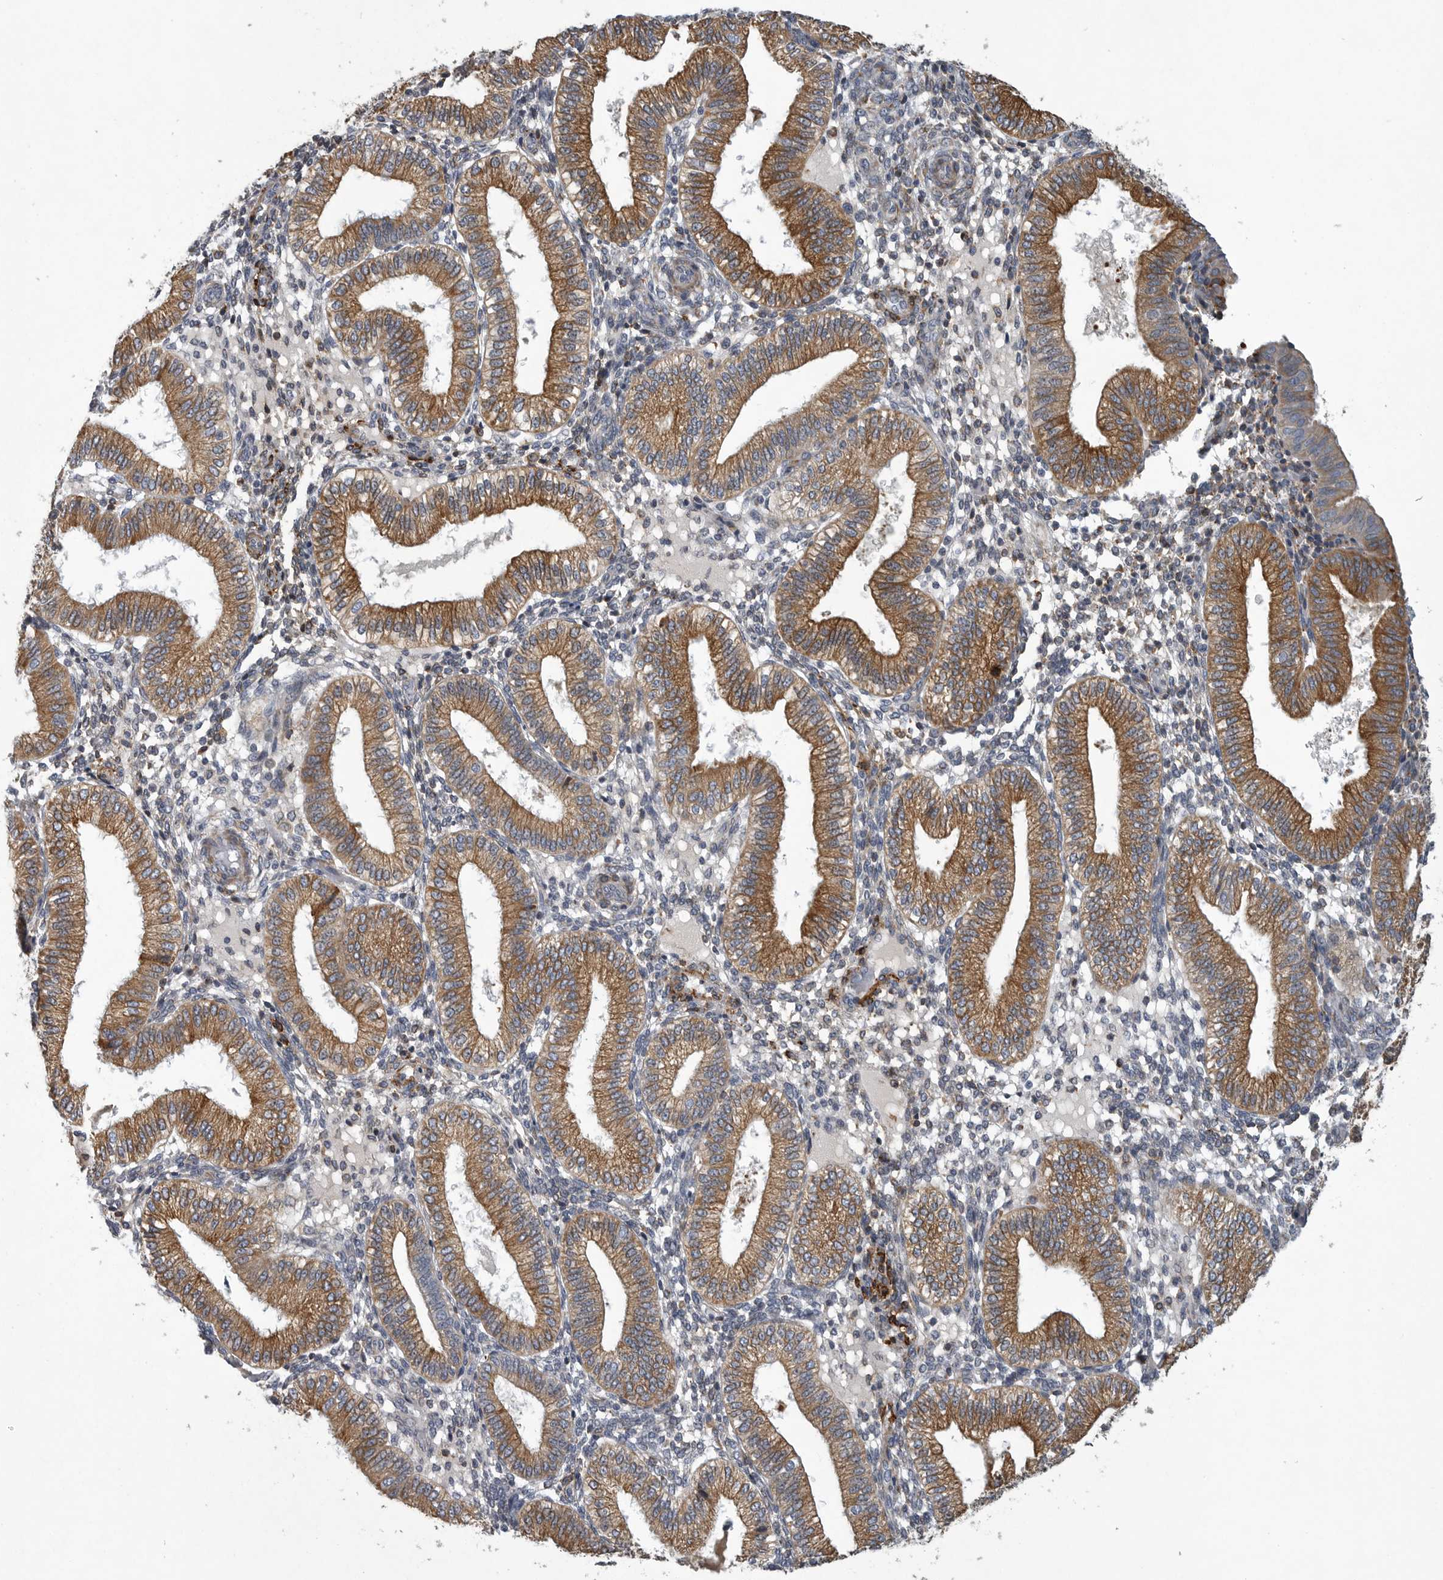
{"staining": {"intensity": "moderate", "quantity": "<25%", "location": "cytoplasmic/membranous"}, "tissue": "endometrium", "cell_type": "Cells in endometrial stroma", "image_type": "normal", "snomed": [{"axis": "morphology", "description": "Normal tissue, NOS"}, {"axis": "topography", "description": "Endometrium"}], "caption": "An image showing moderate cytoplasmic/membranous positivity in approximately <25% of cells in endometrial stroma in unremarkable endometrium, as visualized by brown immunohistochemical staining.", "gene": "MINPP1", "patient": {"sex": "female", "age": 39}}